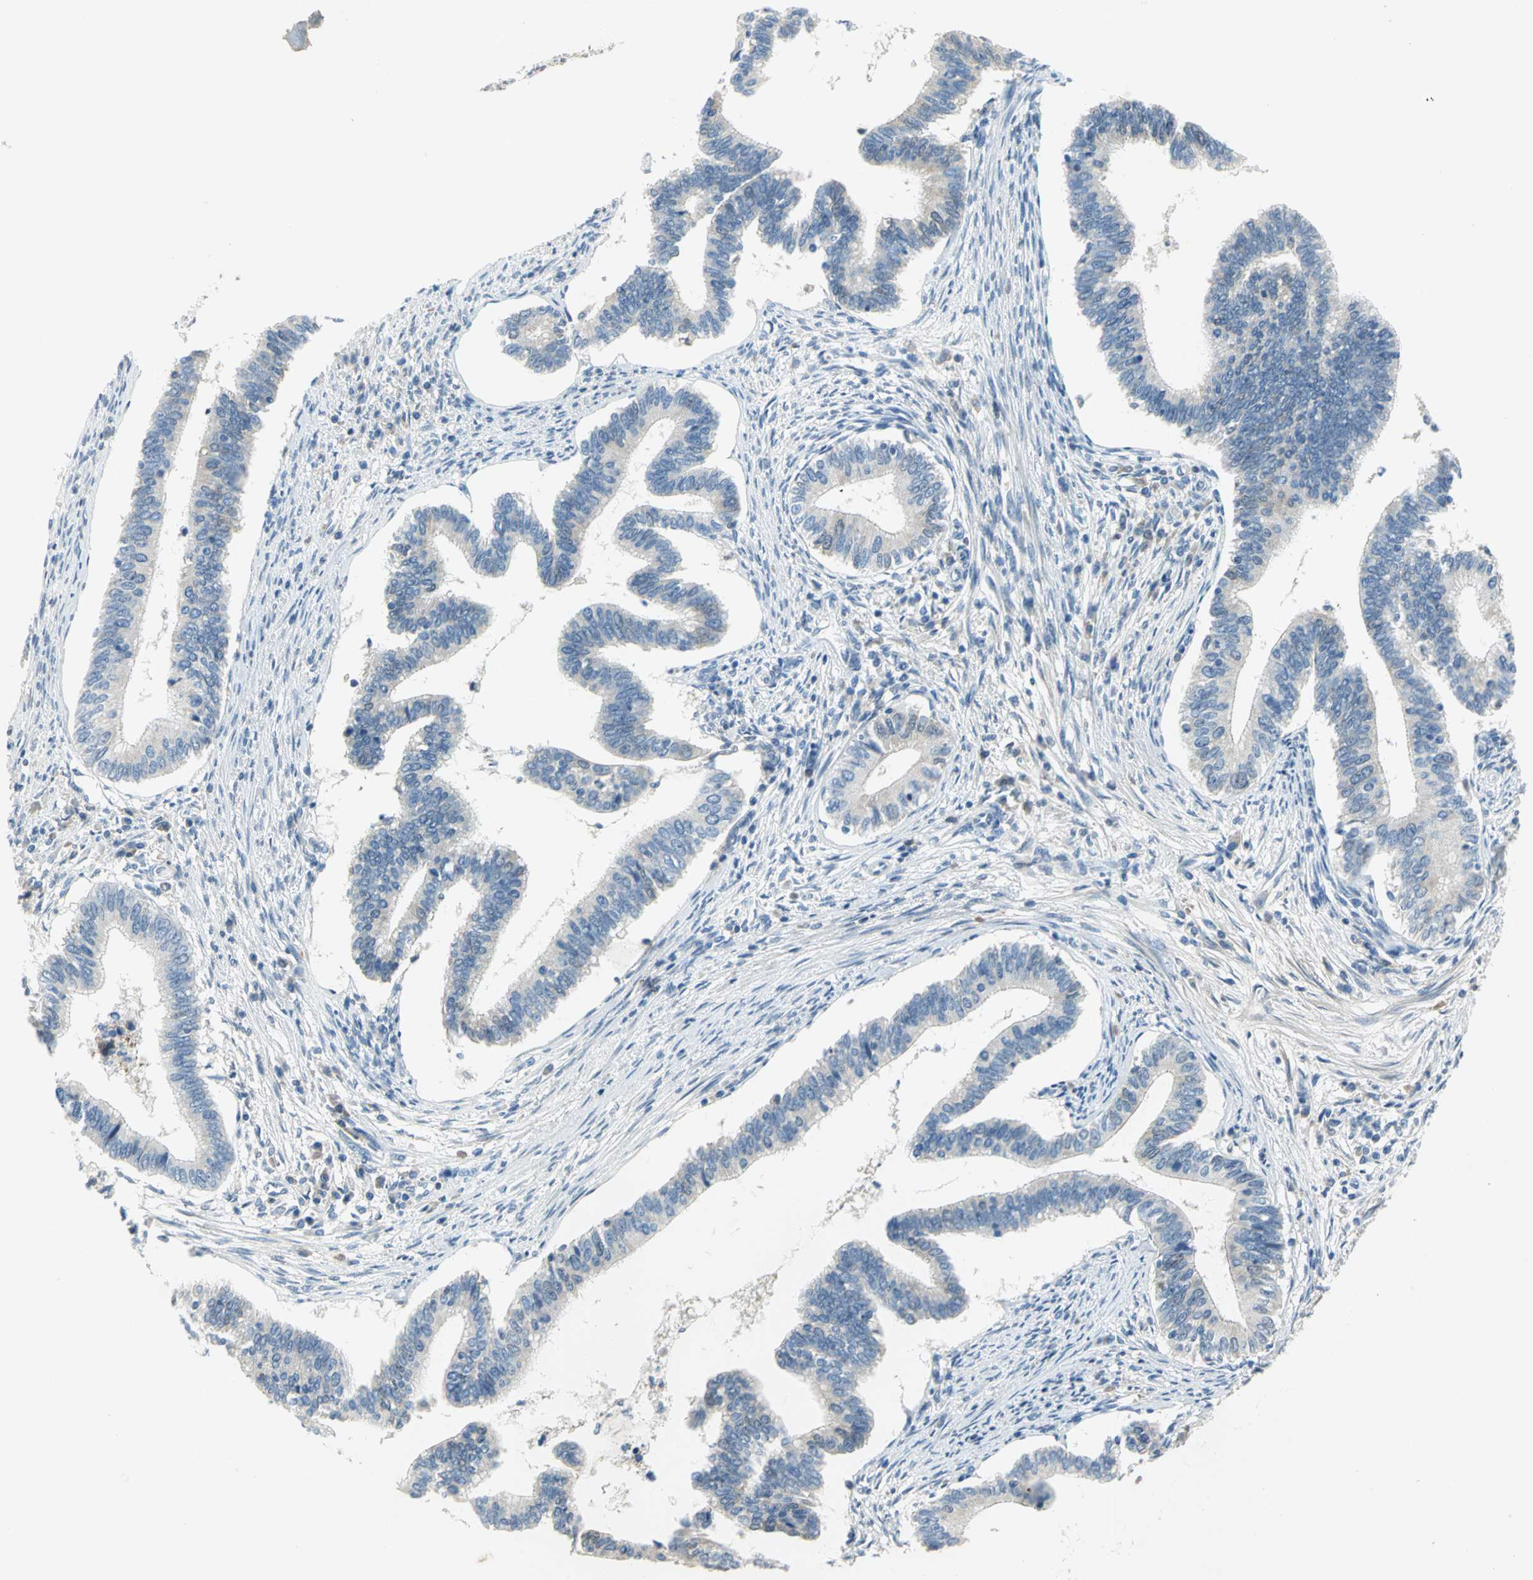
{"staining": {"intensity": "moderate", "quantity": "<25%", "location": "cytoplasmic/membranous,nuclear"}, "tissue": "cervical cancer", "cell_type": "Tumor cells", "image_type": "cancer", "snomed": [{"axis": "morphology", "description": "Adenocarcinoma, NOS"}, {"axis": "topography", "description": "Cervix"}], "caption": "Brown immunohistochemical staining in human cervical cancer demonstrates moderate cytoplasmic/membranous and nuclear positivity in approximately <25% of tumor cells.", "gene": "ZIC1", "patient": {"sex": "female", "age": 36}}